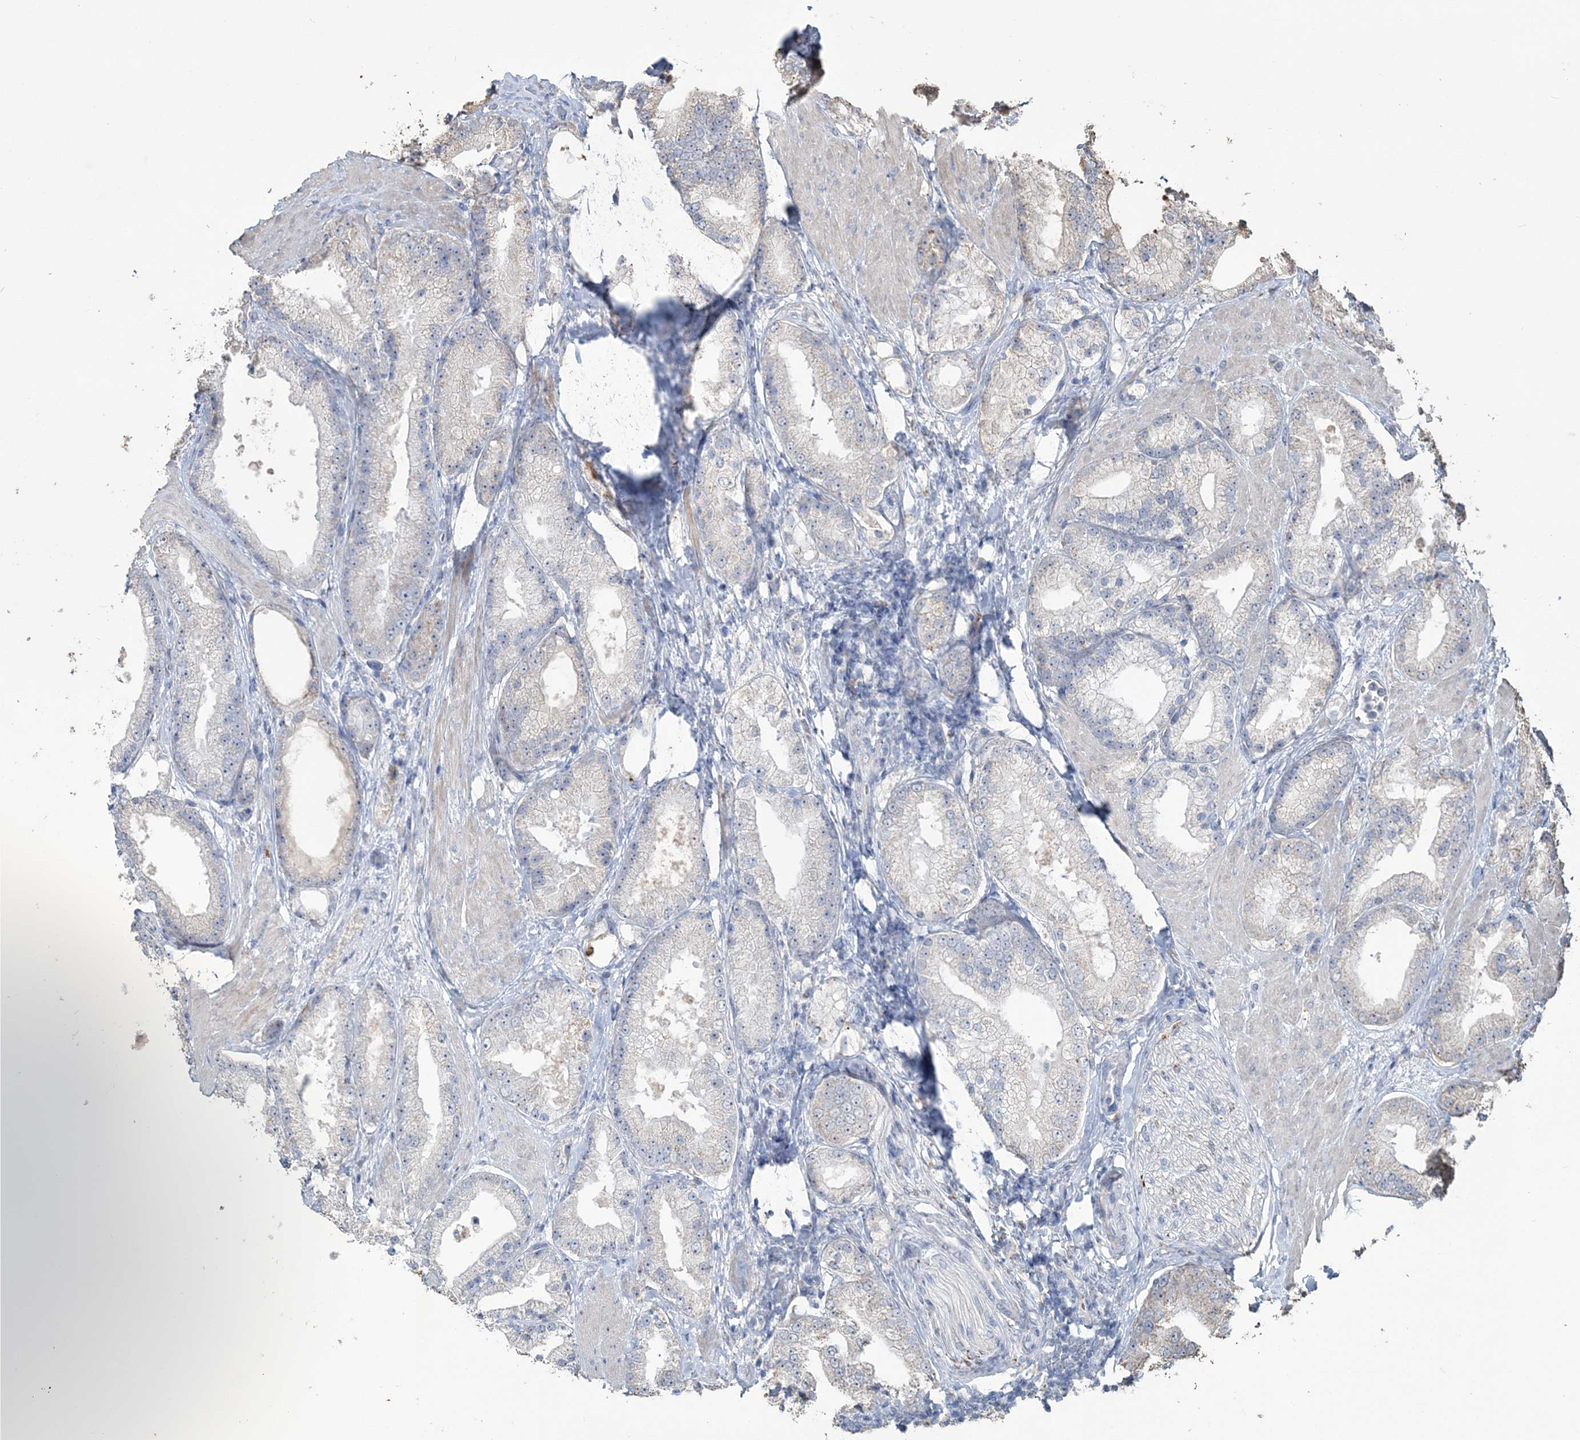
{"staining": {"intensity": "negative", "quantity": "none", "location": "none"}, "tissue": "prostate cancer", "cell_type": "Tumor cells", "image_type": "cancer", "snomed": [{"axis": "morphology", "description": "Adenocarcinoma, Low grade"}, {"axis": "topography", "description": "Prostate"}], "caption": "Tumor cells show no significant positivity in low-grade adenocarcinoma (prostate). Nuclei are stained in blue.", "gene": "SFMBT2", "patient": {"sex": "male", "age": 67}}